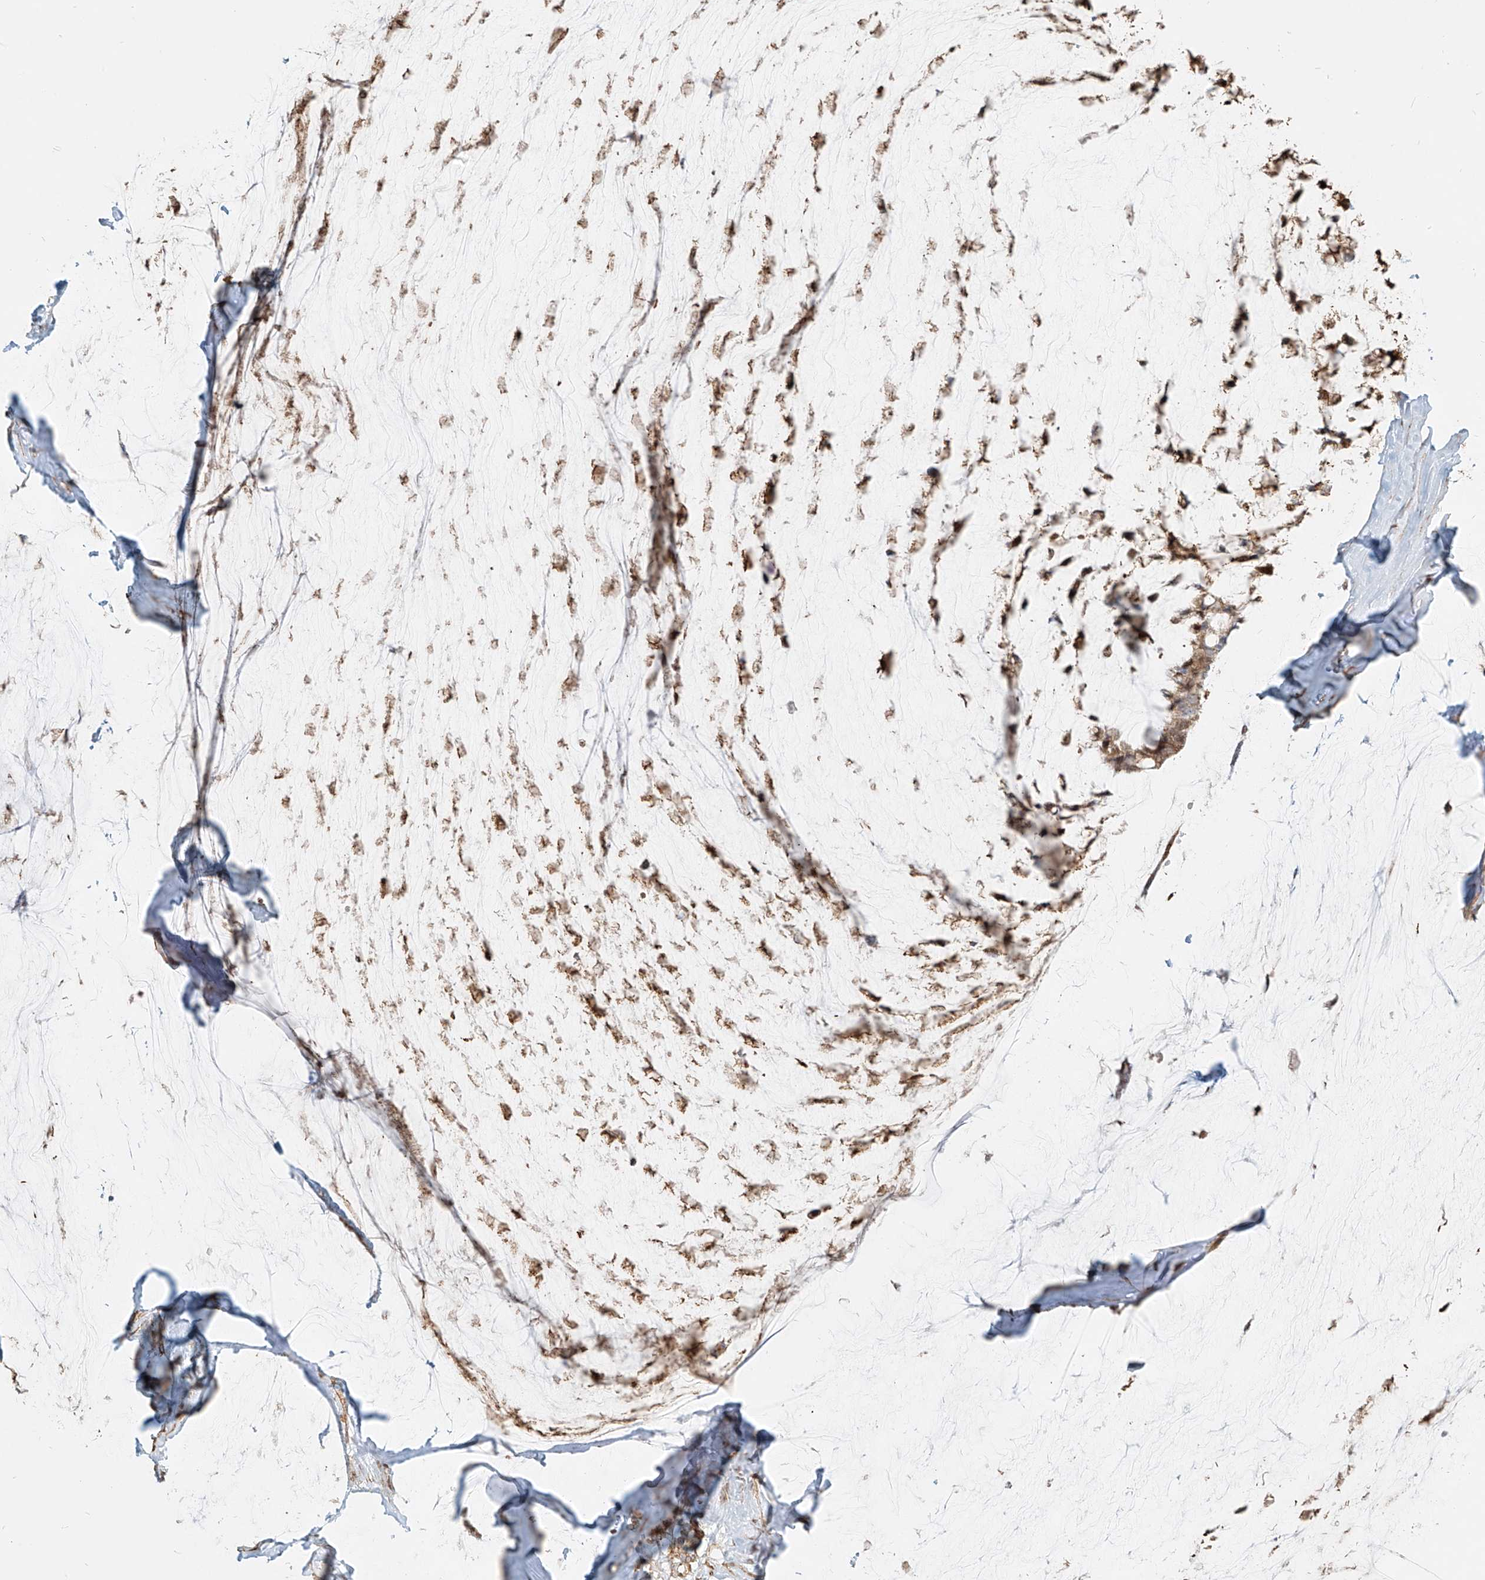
{"staining": {"intensity": "moderate", "quantity": ">75%", "location": "cytoplasmic/membranous"}, "tissue": "ovarian cancer", "cell_type": "Tumor cells", "image_type": "cancer", "snomed": [{"axis": "morphology", "description": "Cystadenocarcinoma, mucinous, NOS"}, {"axis": "topography", "description": "Ovary"}], "caption": "Mucinous cystadenocarcinoma (ovarian) stained with a protein marker reveals moderate staining in tumor cells.", "gene": "MTX2", "patient": {"sex": "female", "age": 39}}